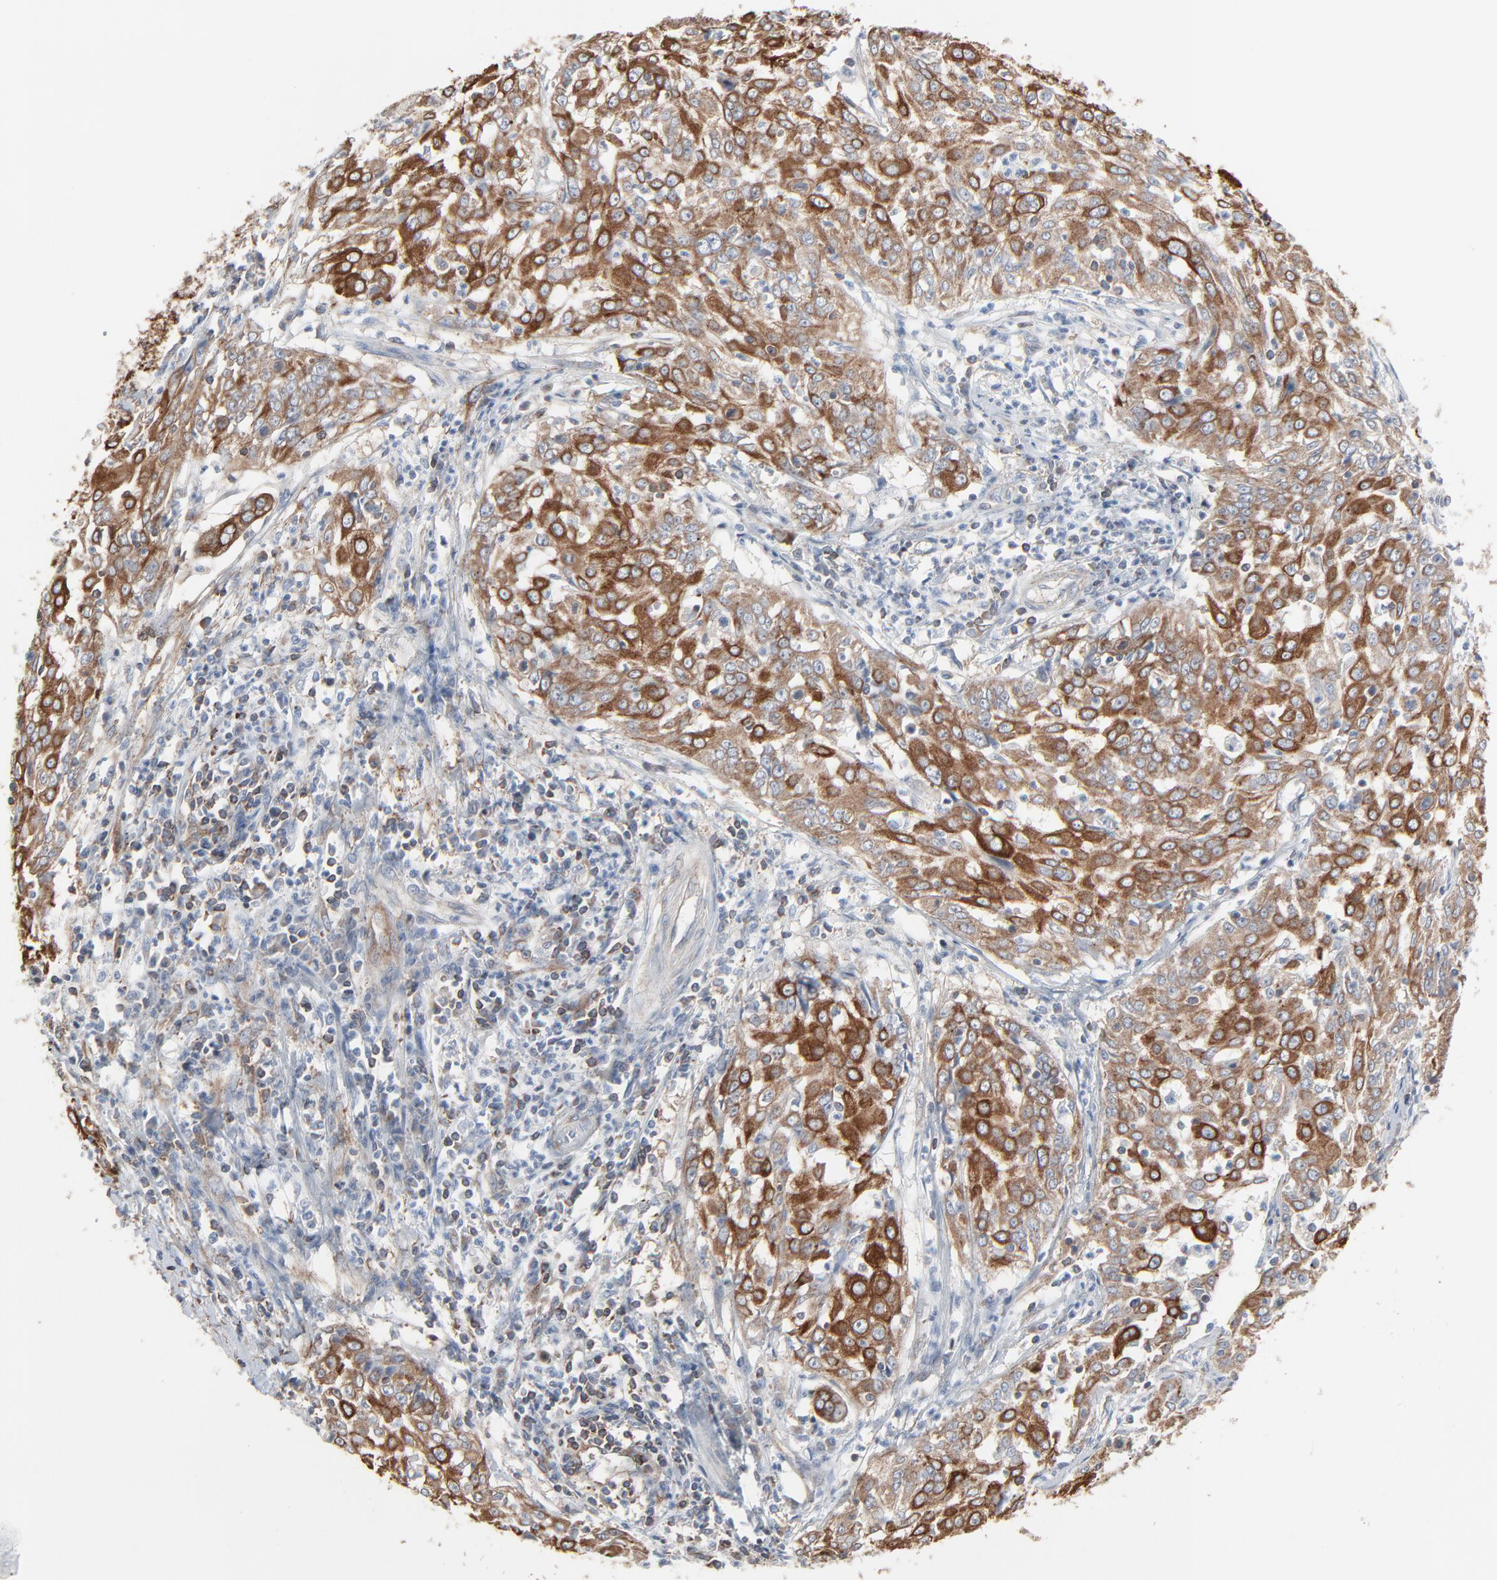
{"staining": {"intensity": "moderate", "quantity": ">75%", "location": "cytoplasmic/membranous"}, "tissue": "cervical cancer", "cell_type": "Tumor cells", "image_type": "cancer", "snomed": [{"axis": "morphology", "description": "Squamous cell carcinoma, NOS"}, {"axis": "topography", "description": "Cervix"}], "caption": "Brown immunohistochemical staining in human squamous cell carcinoma (cervical) demonstrates moderate cytoplasmic/membranous positivity in approximately >75% of tumor cells. The staining was performed using DAB (3,3'-diaminobenzidine) to visualize the protein expression in brown, while the nuclei were stained in blue with hematoxylin (Magnification: 20x).", "gene": "OPTN", "patient": {"sex": "female", "age": 39}}